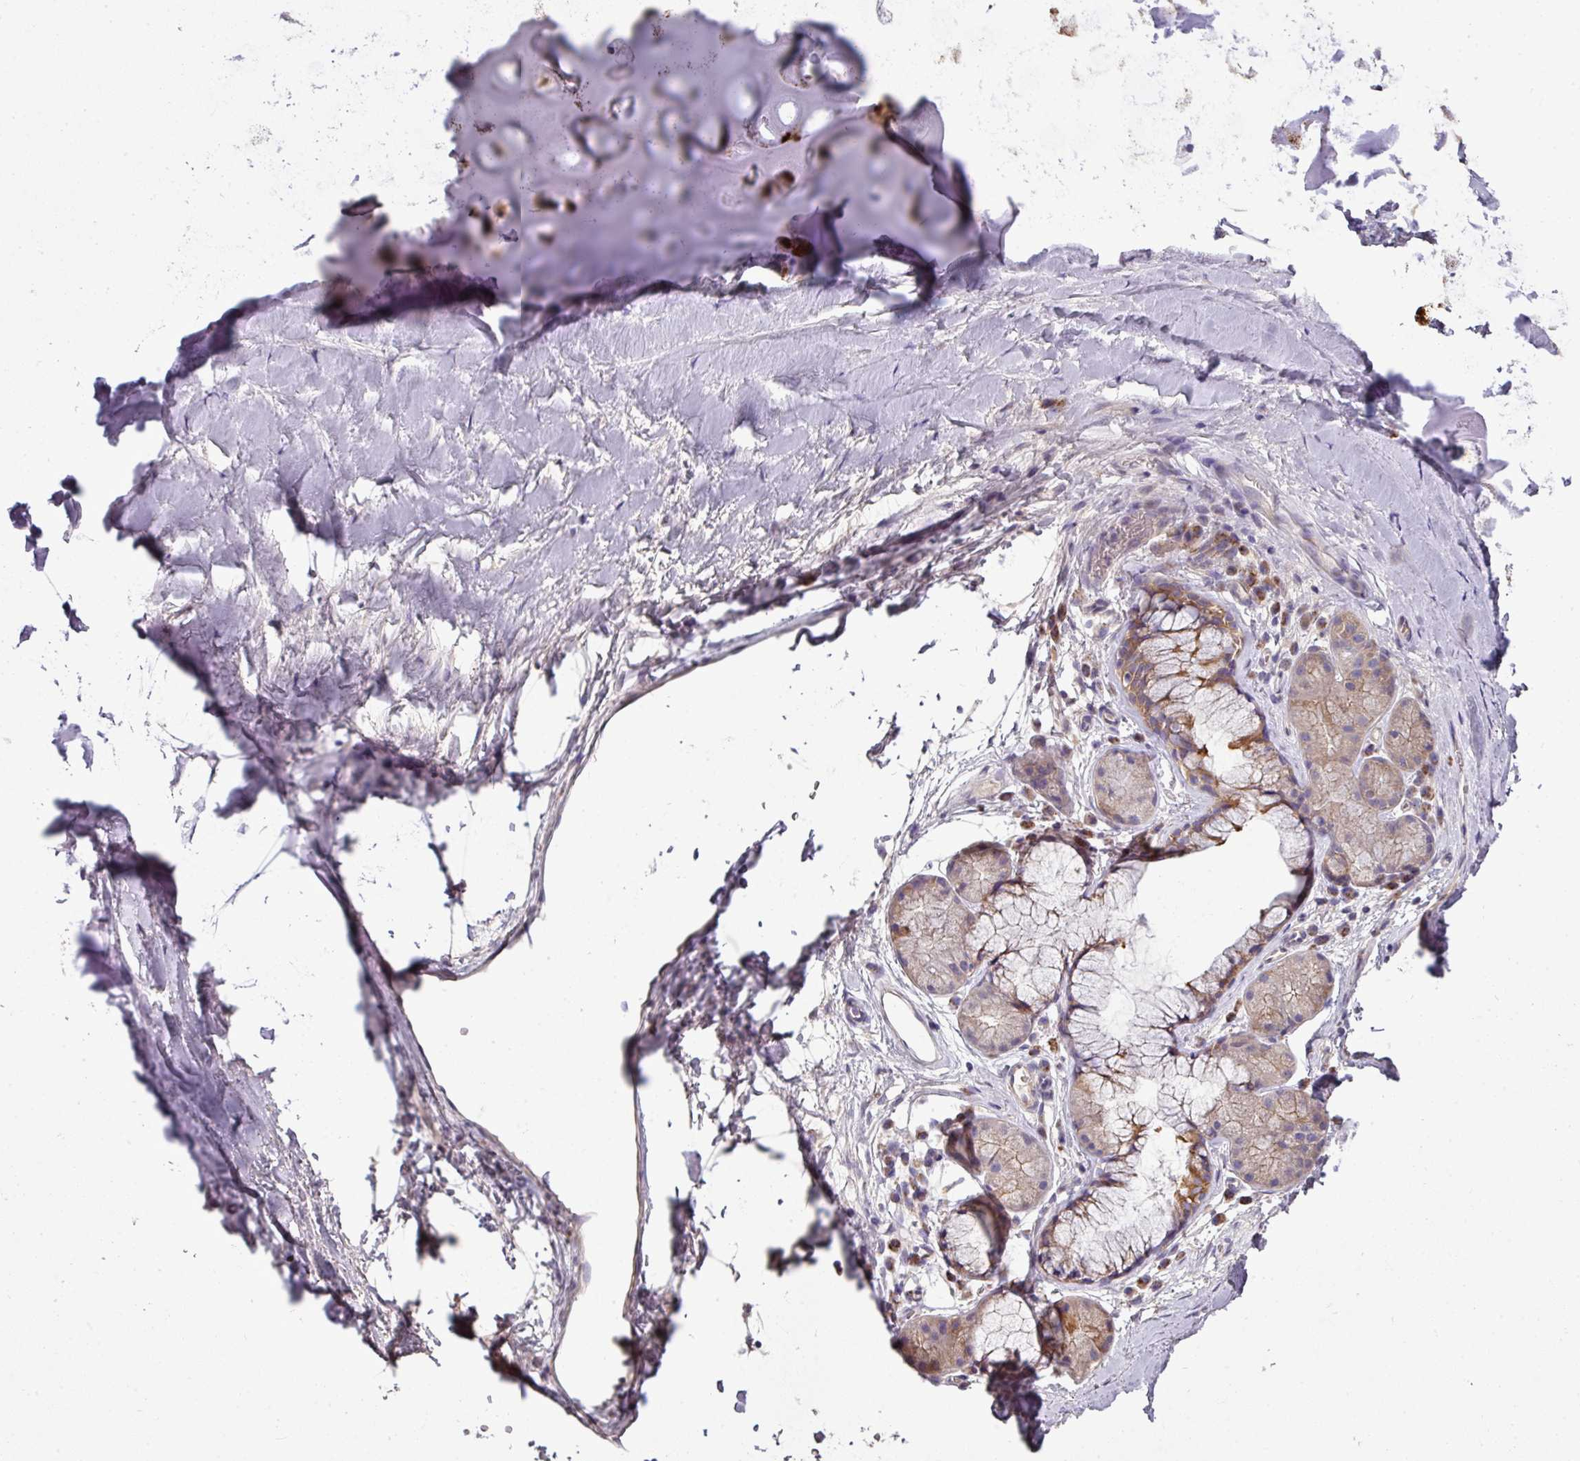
{"staining": {"intensity": "negative", "quantity": "none", "location": "none"}, "tissue": "adipose tissue", "cell_type": "Adipocytes", "image_type": "normal", "snomed": [{"axis": "morphology", "description": "Normal tissue, NOS"}, {"axis": "topography", "description": "Cartilage tissue"}, {"axis": "topography", "description": "Bronchus"}], "caption": "Immunohistochemistry (IHC) photomicrograph of normal adipose tissue: human adipose tissue stained with DAB shows no significant protein expression in adipocytes. Nuclei are stained in blue.", "gene": "GAN", "patient": {"sex": "male", "age": 58}}